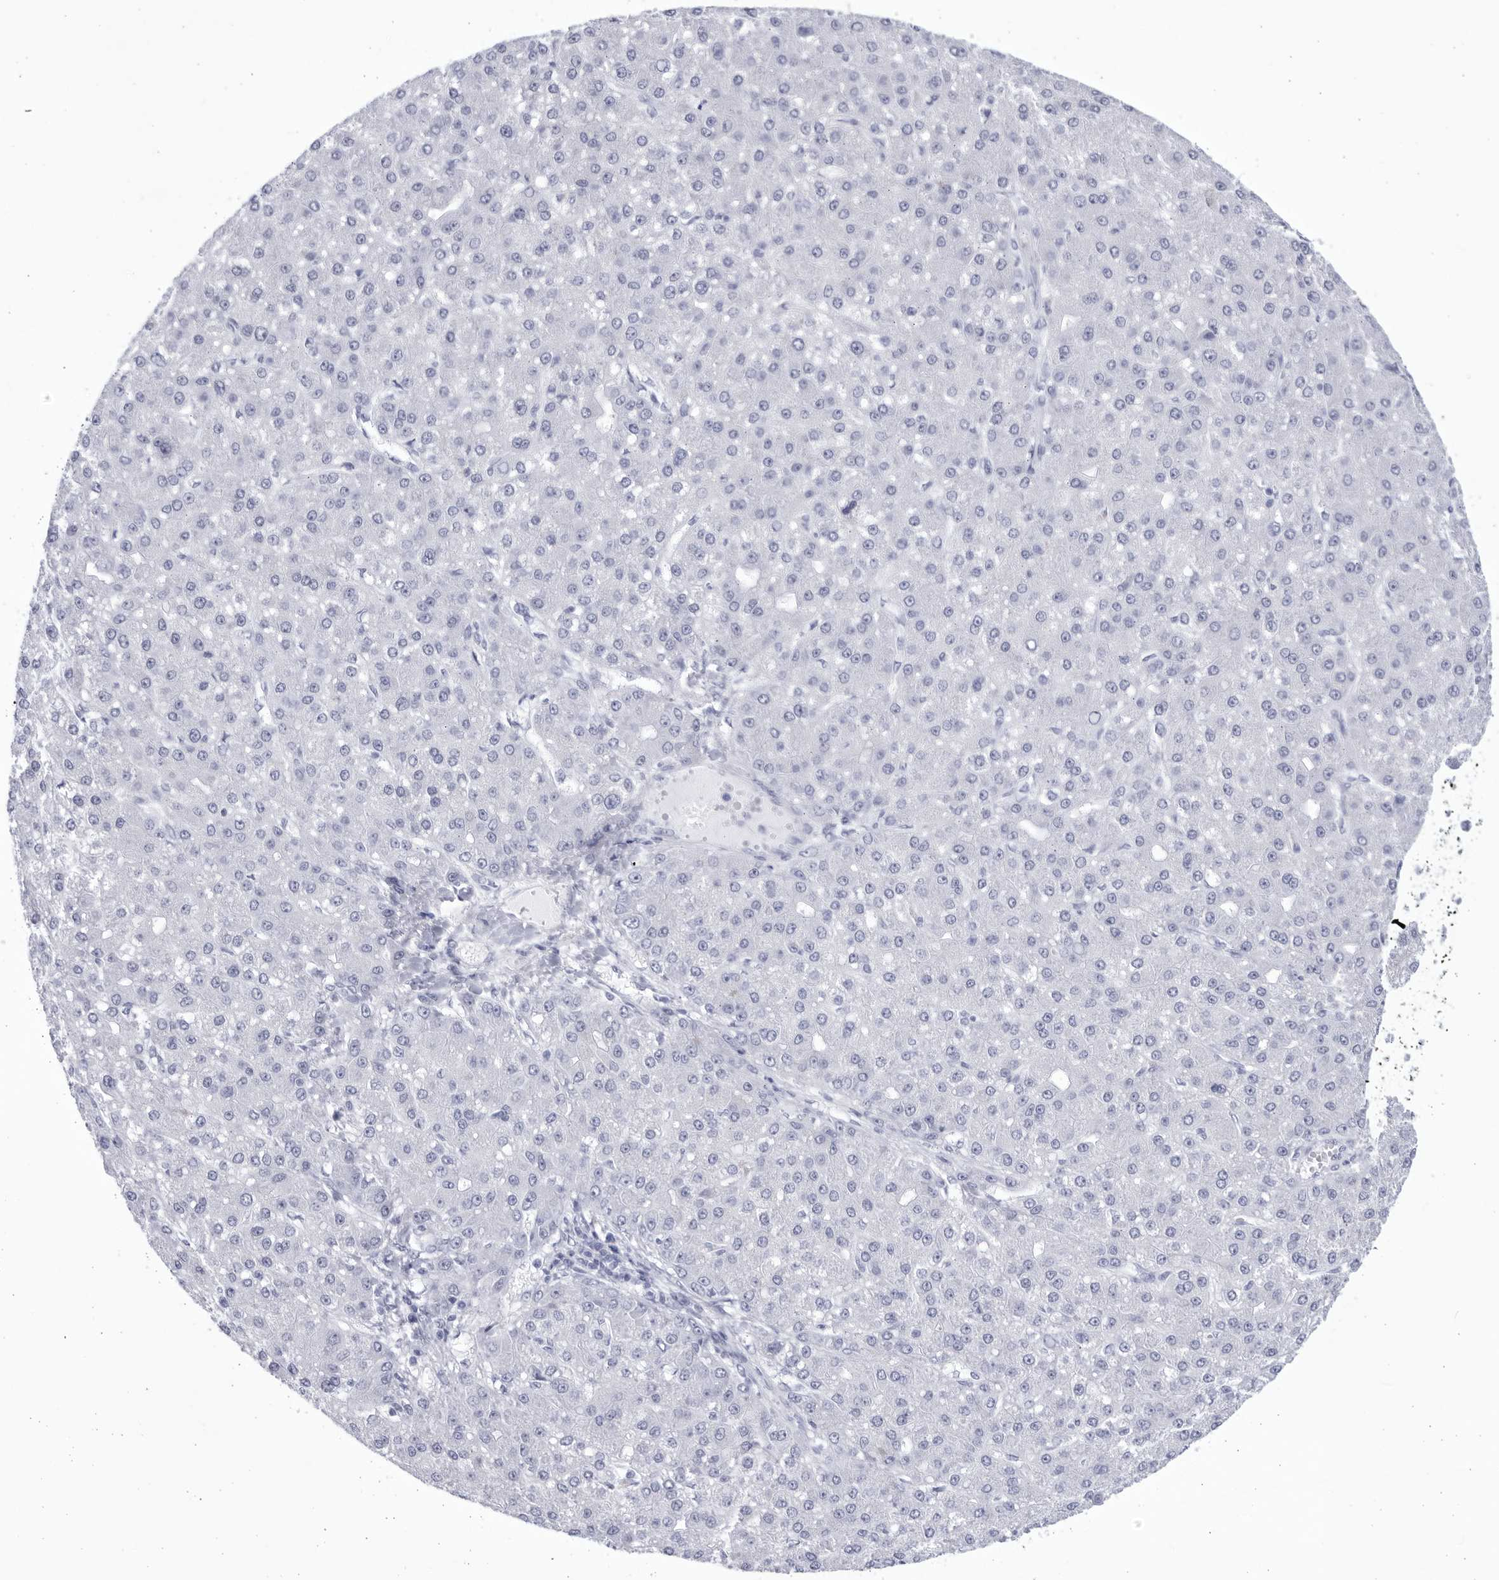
{"staining": {"intensity": "negative", "quantity": "none", "location": "none"}, "tissue": "liver cancer", "cell_type": "Tumor cells", "image_type": "cancer", "snomed": [{"axis": "morphology", "description": "Carcinoma, Hepatocellular, NOS"}, {"axis": "topography", "description": "Liver"}], "caption": "Immunohistochemistry of human liver cancer (hepatocellular carcinoma) displays no positivity in tumor cells.", "gene": "CCDC181", "patient": {"sex": "male", "age": 67}}